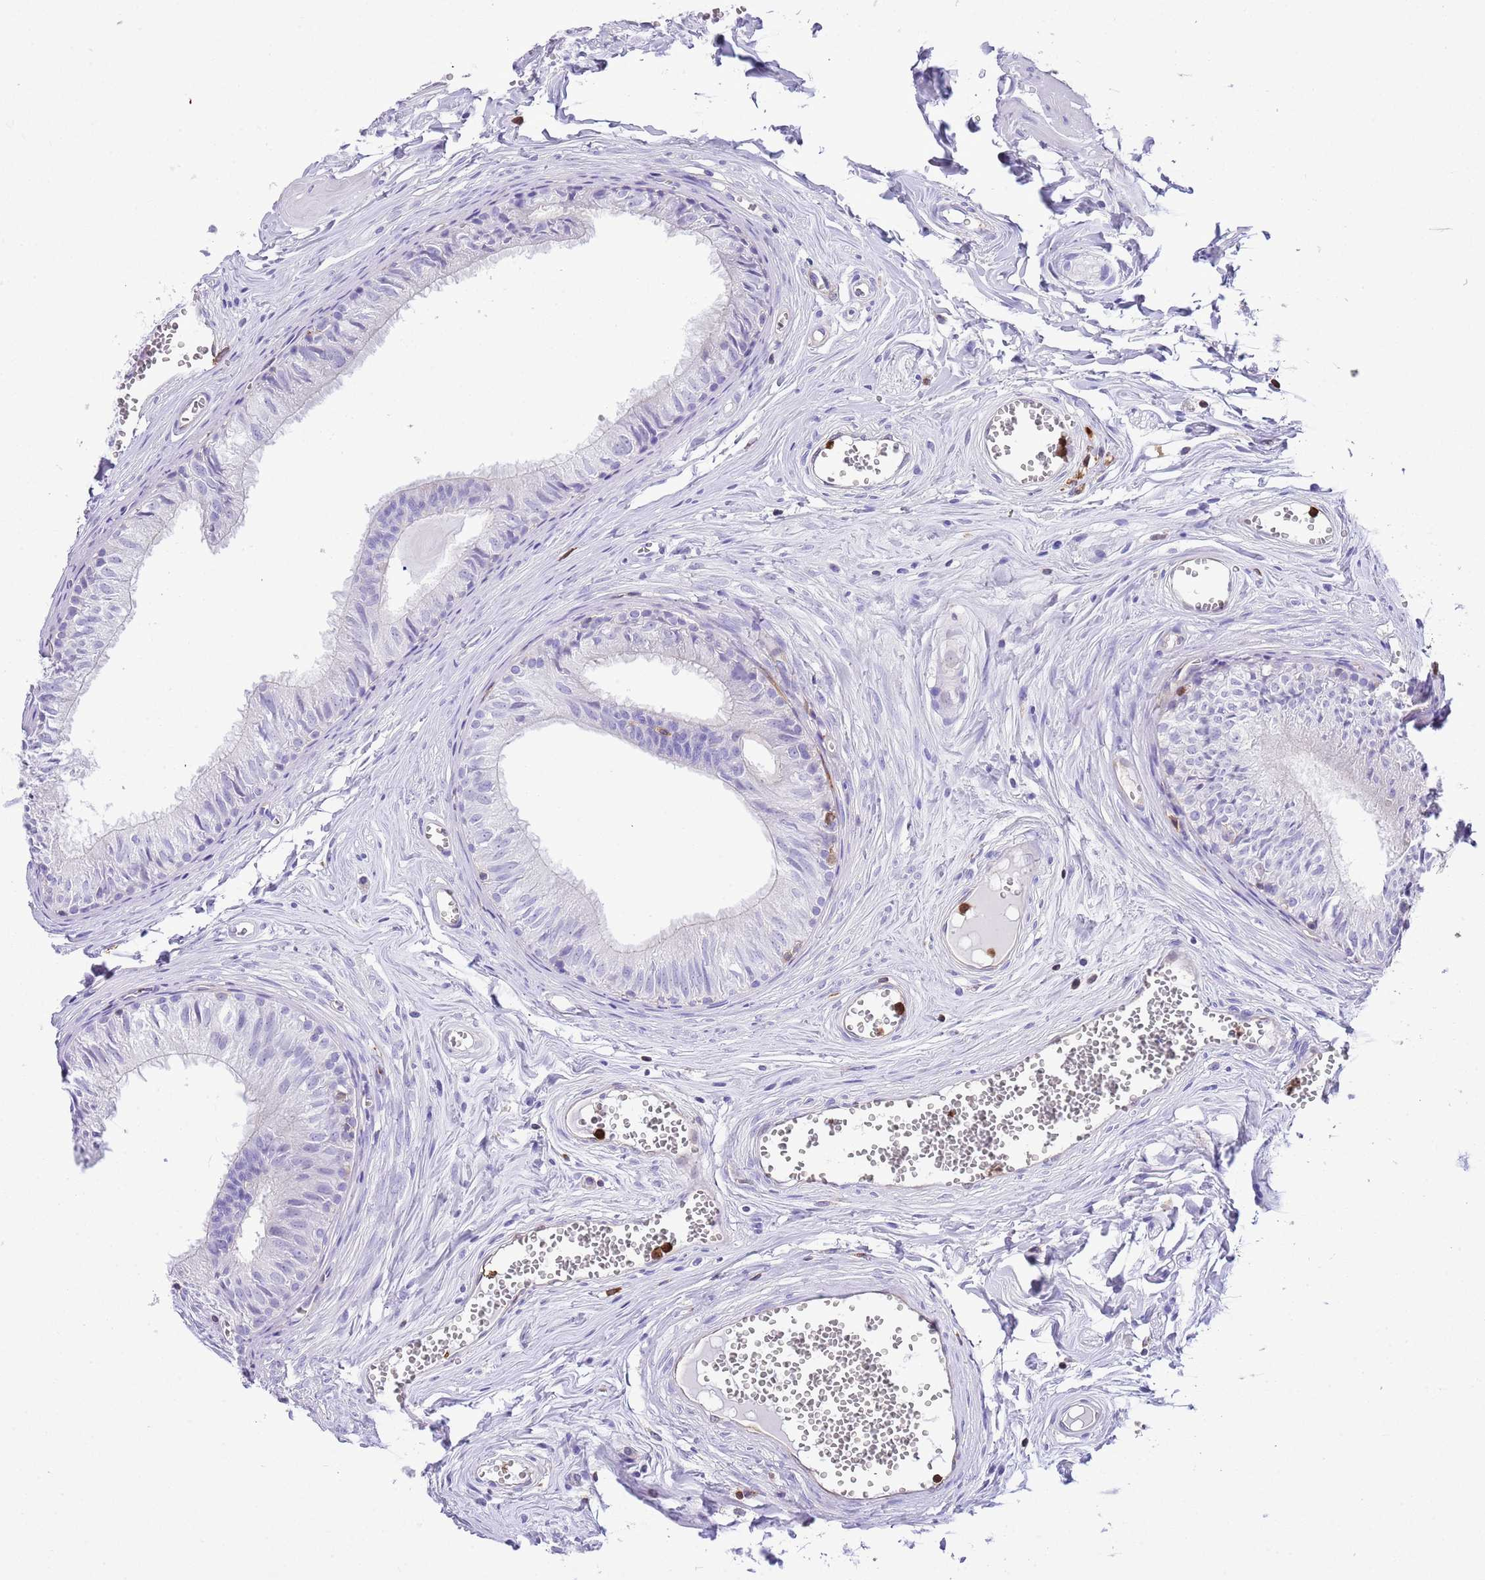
{"staining": {"intensity": "negative", "quantity": "none", "location": "none"}, "tissue": "epididymis", "cell_type": "Glandular cells", "image_type": "normal", "snomed": [{"axis": "morphology", "description": "Normal tissue, NOS"}, {"axis": "topography", "description": "Epididymis"}], "caption": "Glandular cells show no significant expression in normal epididymis.", "gene": "EFHD2", "patient": {"sex": "male", "age": 36}}